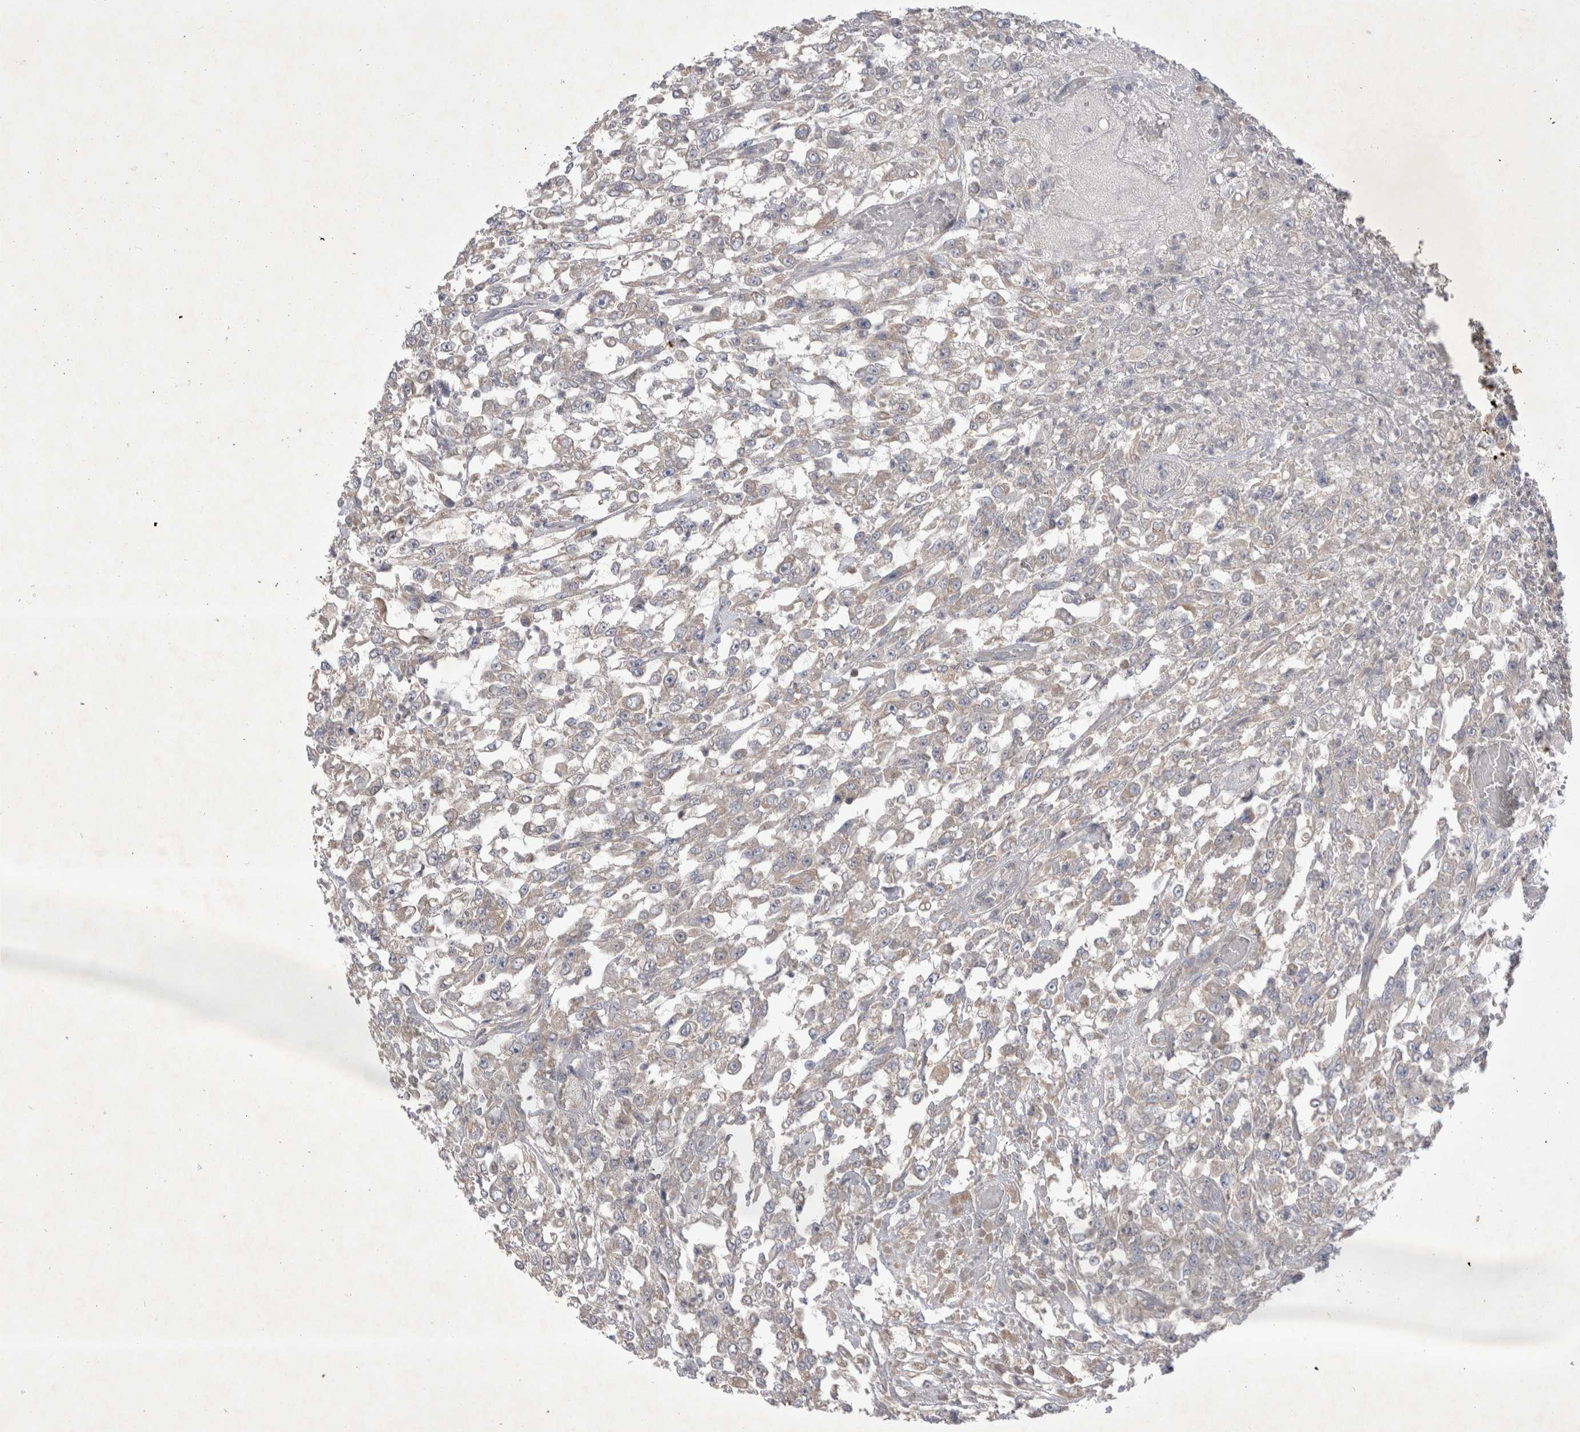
{"staining": {"intensity": "weak", "quantity": "<25%", "location": "cytoplasmic/membranous"}, "tissue": "urothelial cancer", "cell_type": "Tumor cells", "image_type": "cancer", "snomed": [{"axis": "morphology", "description": "Urothelial carcinoma, High grade"}, {"axis": "topography", "description": "Urinary bladder"}], "caption": "This is an immunohistochemistry micrograph of human high-grade urothelial carcinoma. There is no staining in tumor cells.", "gene": "SRD5A3", "patient": {"sex": "male", "age": 46}}